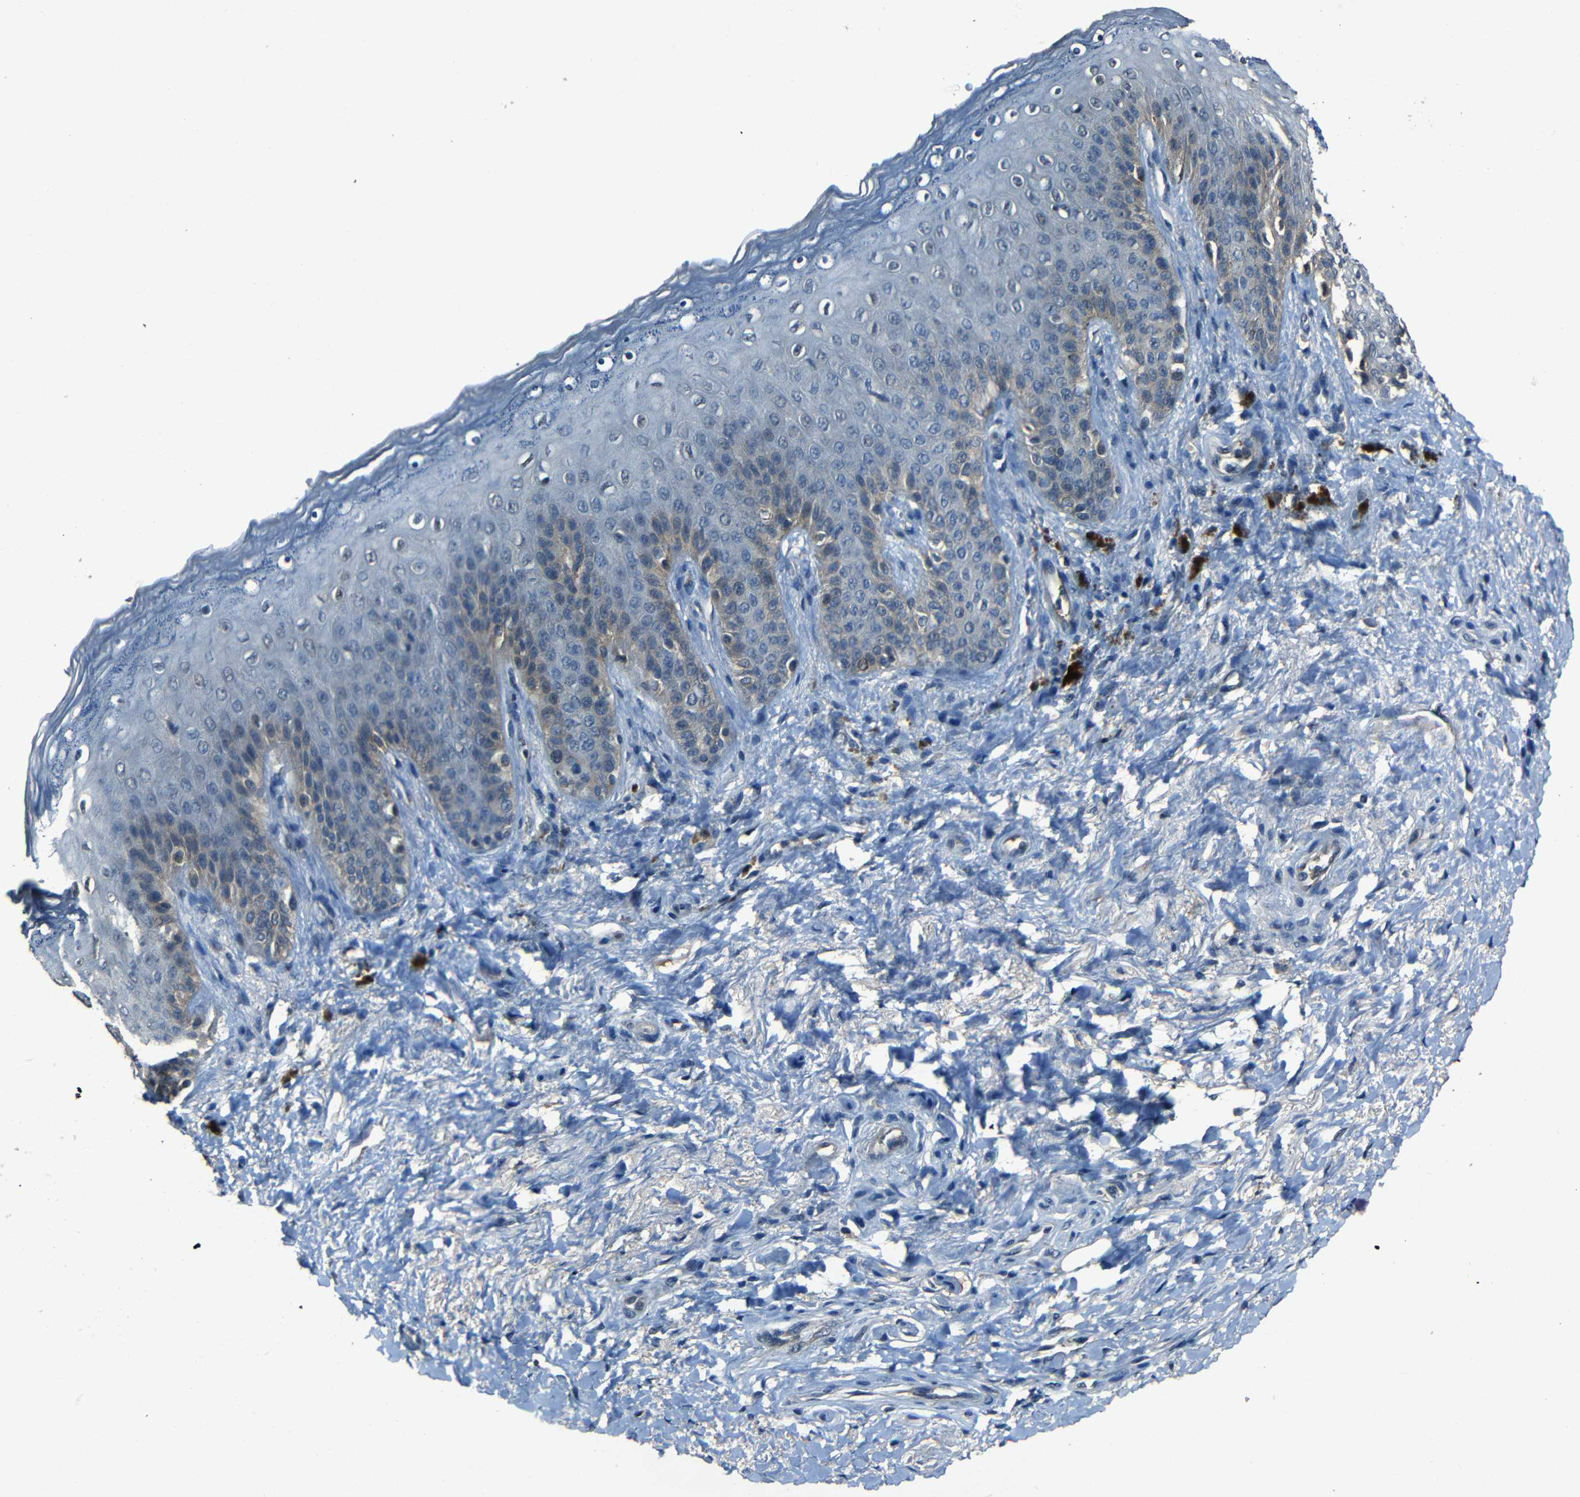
{"staining": {"intensity": "weak", "quantity": "<25%", "location": "cytoplasmic/membranous"}, "tissue": "skin", "cell_type": "Epidermal cells", "image_type": "normal", "snomed": [{"axis": "morphology", "description": "Normal tissue, NOS"}, {"axis": "topography", "description": "Anal"}], "caption": "IHC of benign human skin displays no positivity in epidermal cells.", "gene": "SLA", "patient": {"sex": "female", "age": 46}}